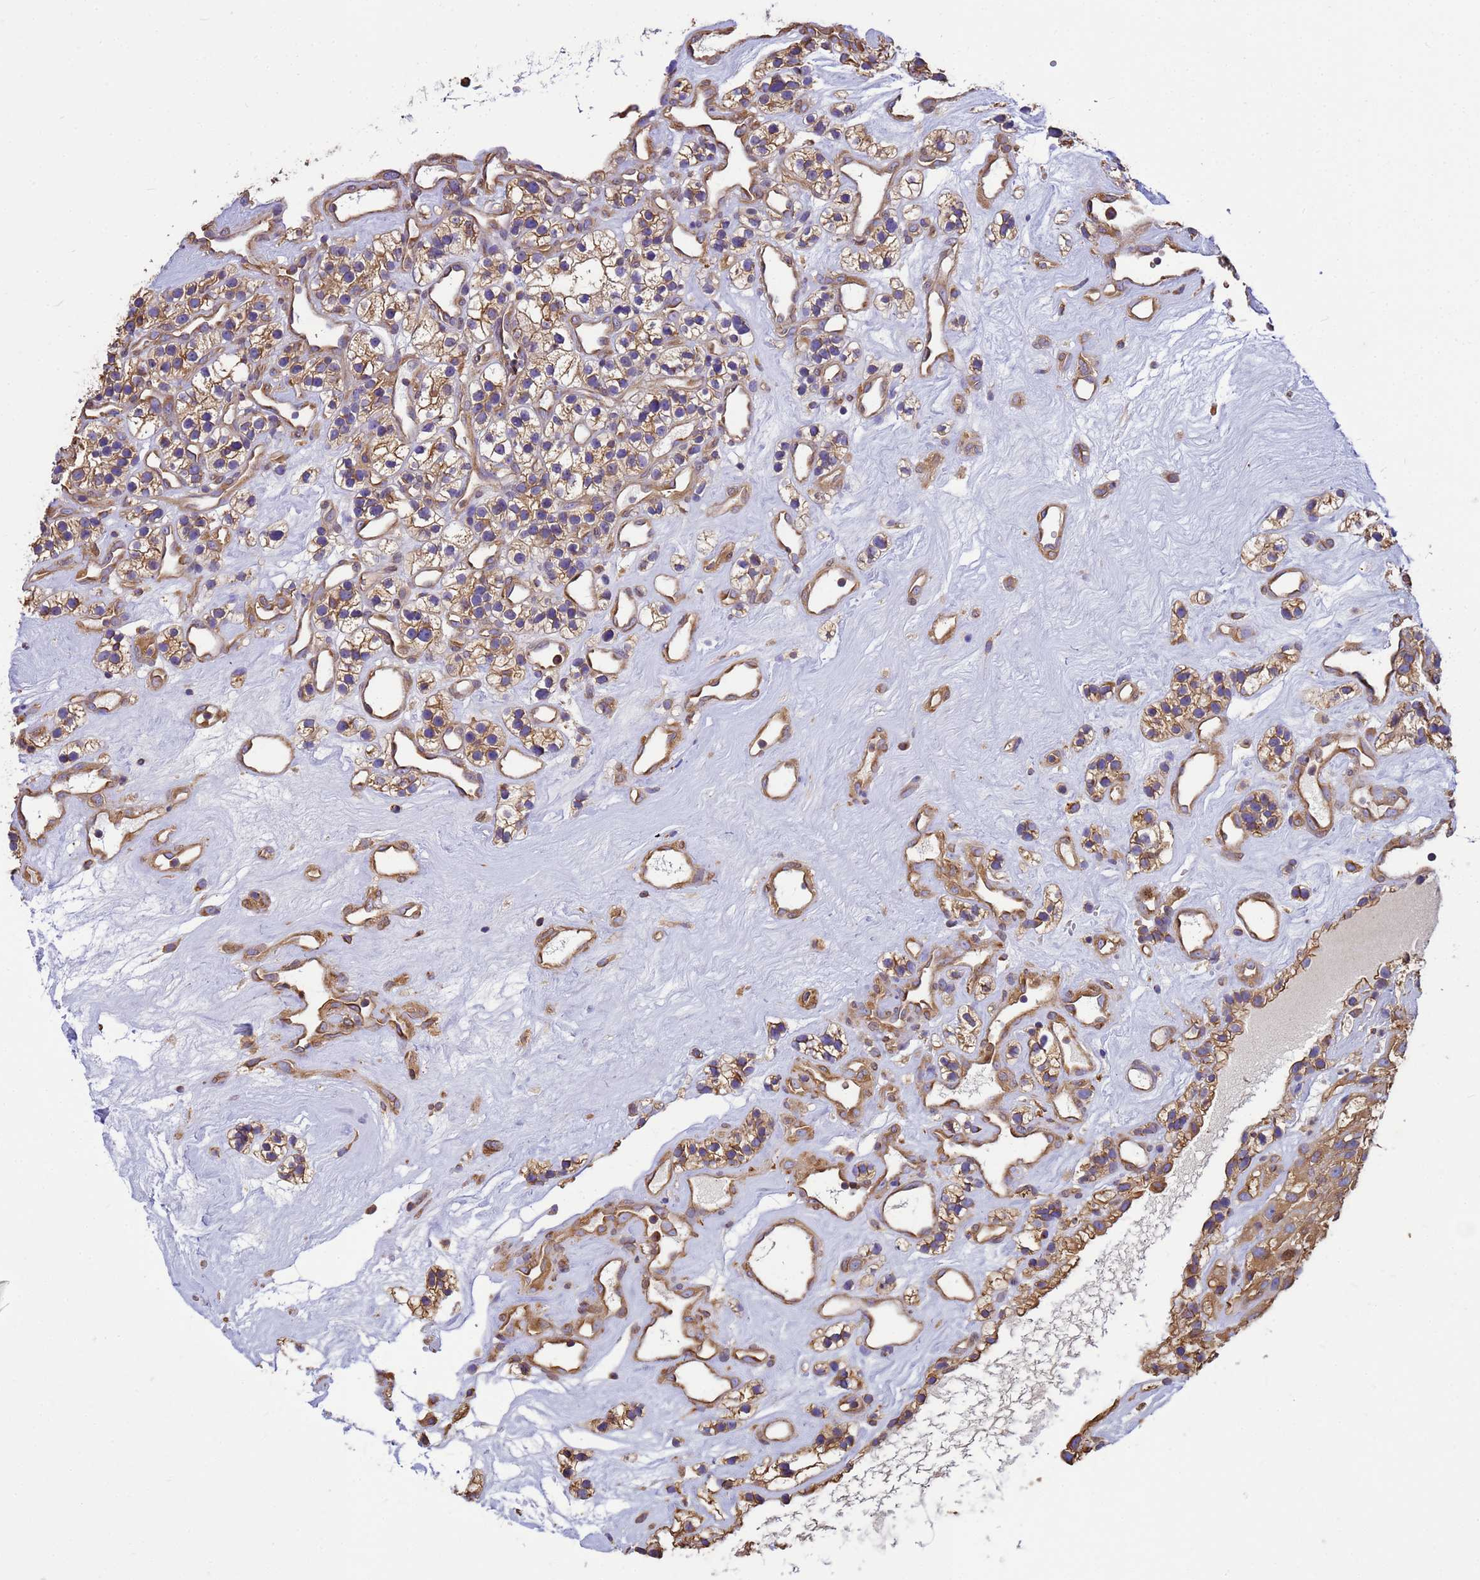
{"staining": {"intensity": "moderate", "quantity": ">75%", "location": "cytoplasmic/membranous"}, "tissue": "renal cancer", "cell_type": "Tumor cells", "image_type": "cancer", "snomed": [{"axis": "morphology", "description": "Adenocarcinoma, NOS"}, {"axis": "topography", "description": "Kidney"}], "caption": "Moderate cytoplasmic/membranous protein expression is seen in about >75% of tumor cells in renal cancer (adenocarcinoma).", "gene": "TUBB1", "patient": {"sex": "female", "age": 57}}